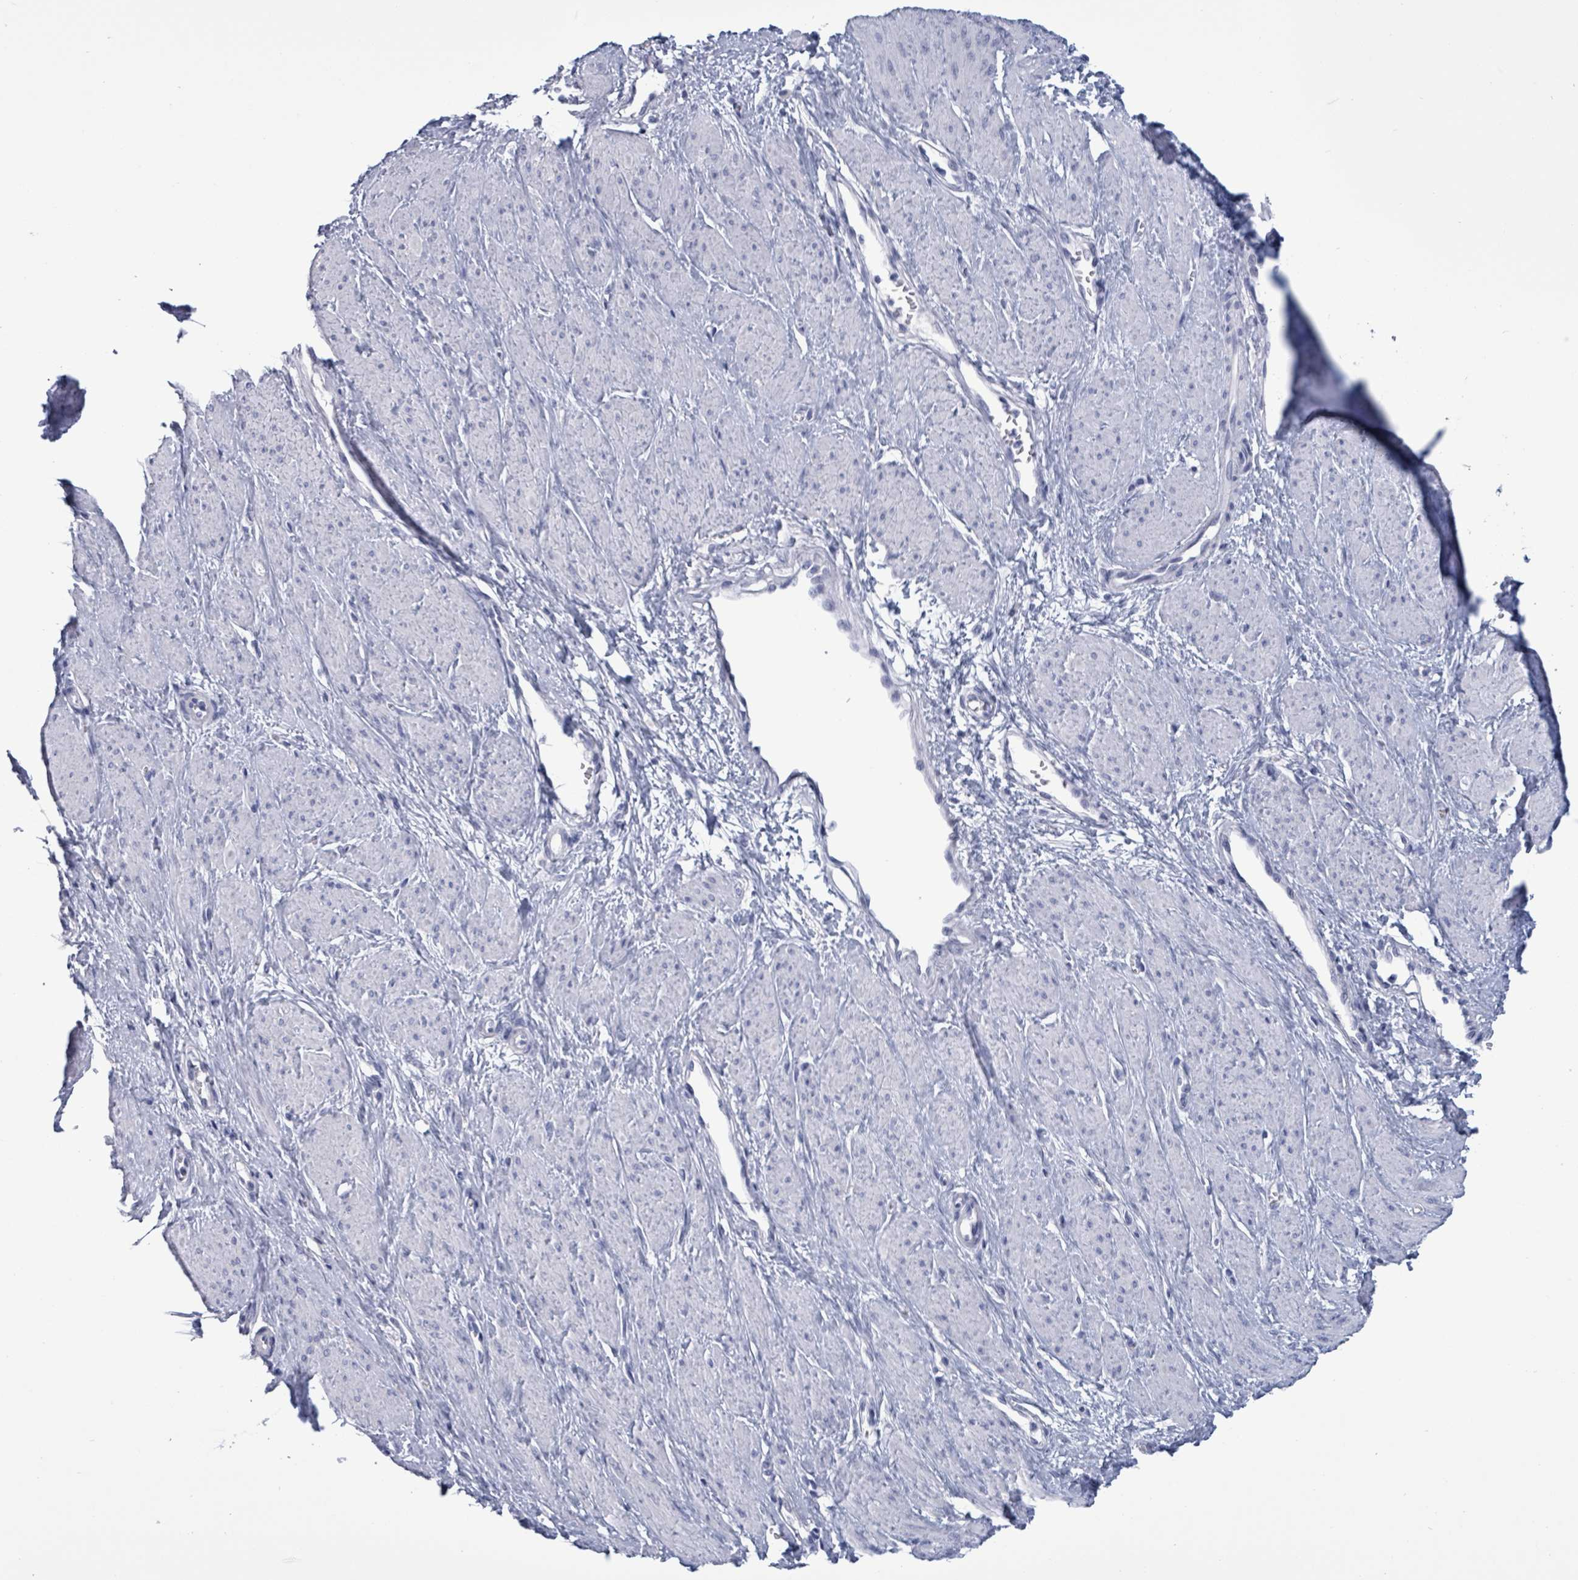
{"staining": {"intensity": "negative", "quantity": "none", "location": "none"}, "tissue": "smooth muscle", "cell_type": "Smooth muscle cells", "image_type": "normal", "snomed": [{"axis": "morphology", "description": "Normal tissue, NOS"}, {"axis": "topography", "description": "Smooth muscle"}, {"axis": "topography", "description": "Uterus"}], "caption": "The photomicrograph reveals no significant positivity in smooth muscle cells of smooth muscle.", "gene": "NKX2", "patient": {"sex": "female", "age": 39}}